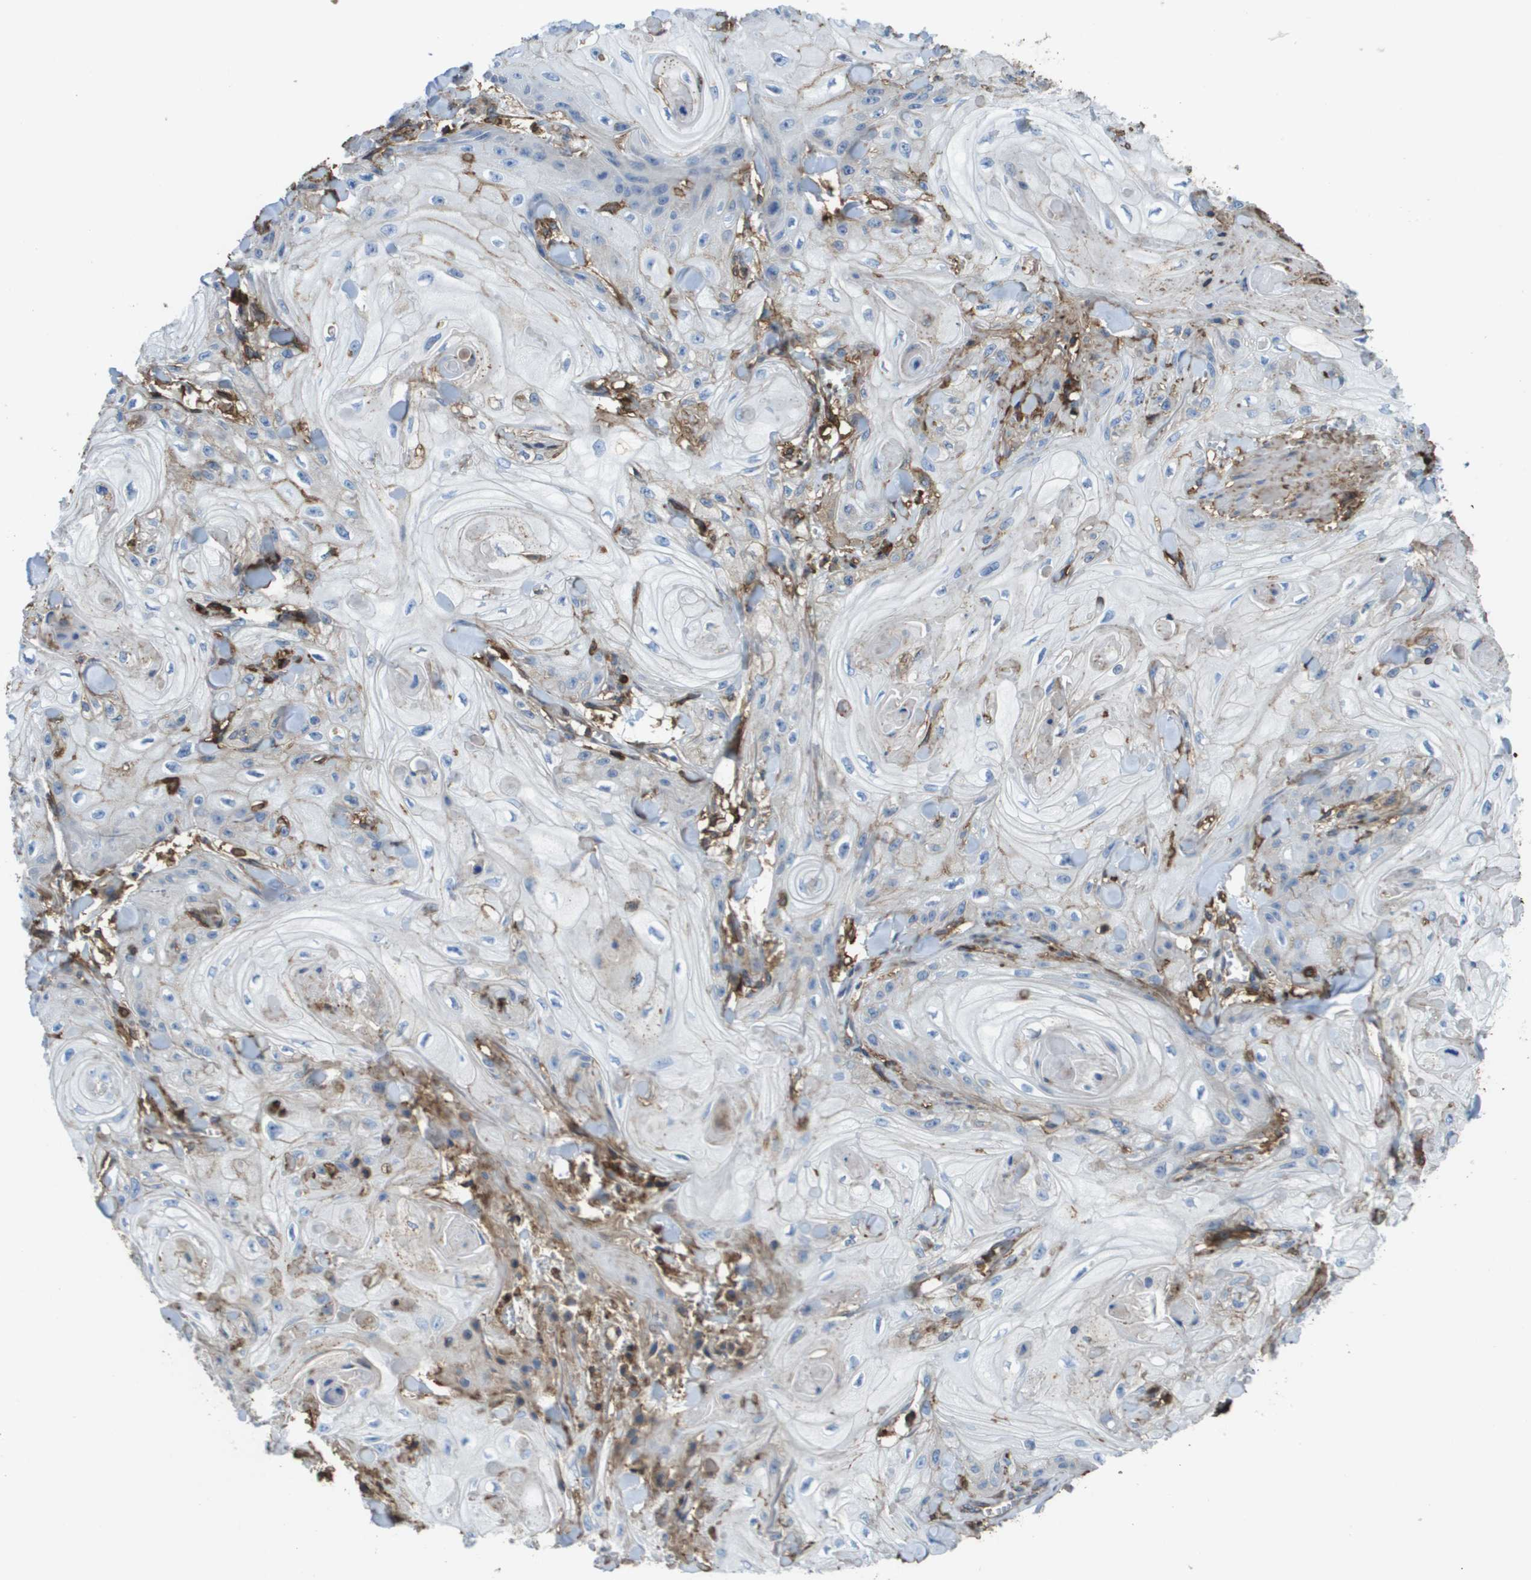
{"staining": {"intensity": "negative", "quantity": "none", "location": "none"}, "tissue": "skin cancer", "cell_type": "Tumor cells", "image_type": "cancer", "snomed": [{"axis": "morphology", "description": "Squamous cell carcinoma, NOS"}, {"axis": "topography", "description": "Skin"}], "caption": "Skin squamous cell carcinoma was stained to show a protein in brown. There is no significant staining in tumor cells.", "gene": "PASK", "patient": {"sex": "male", "age": 74}}